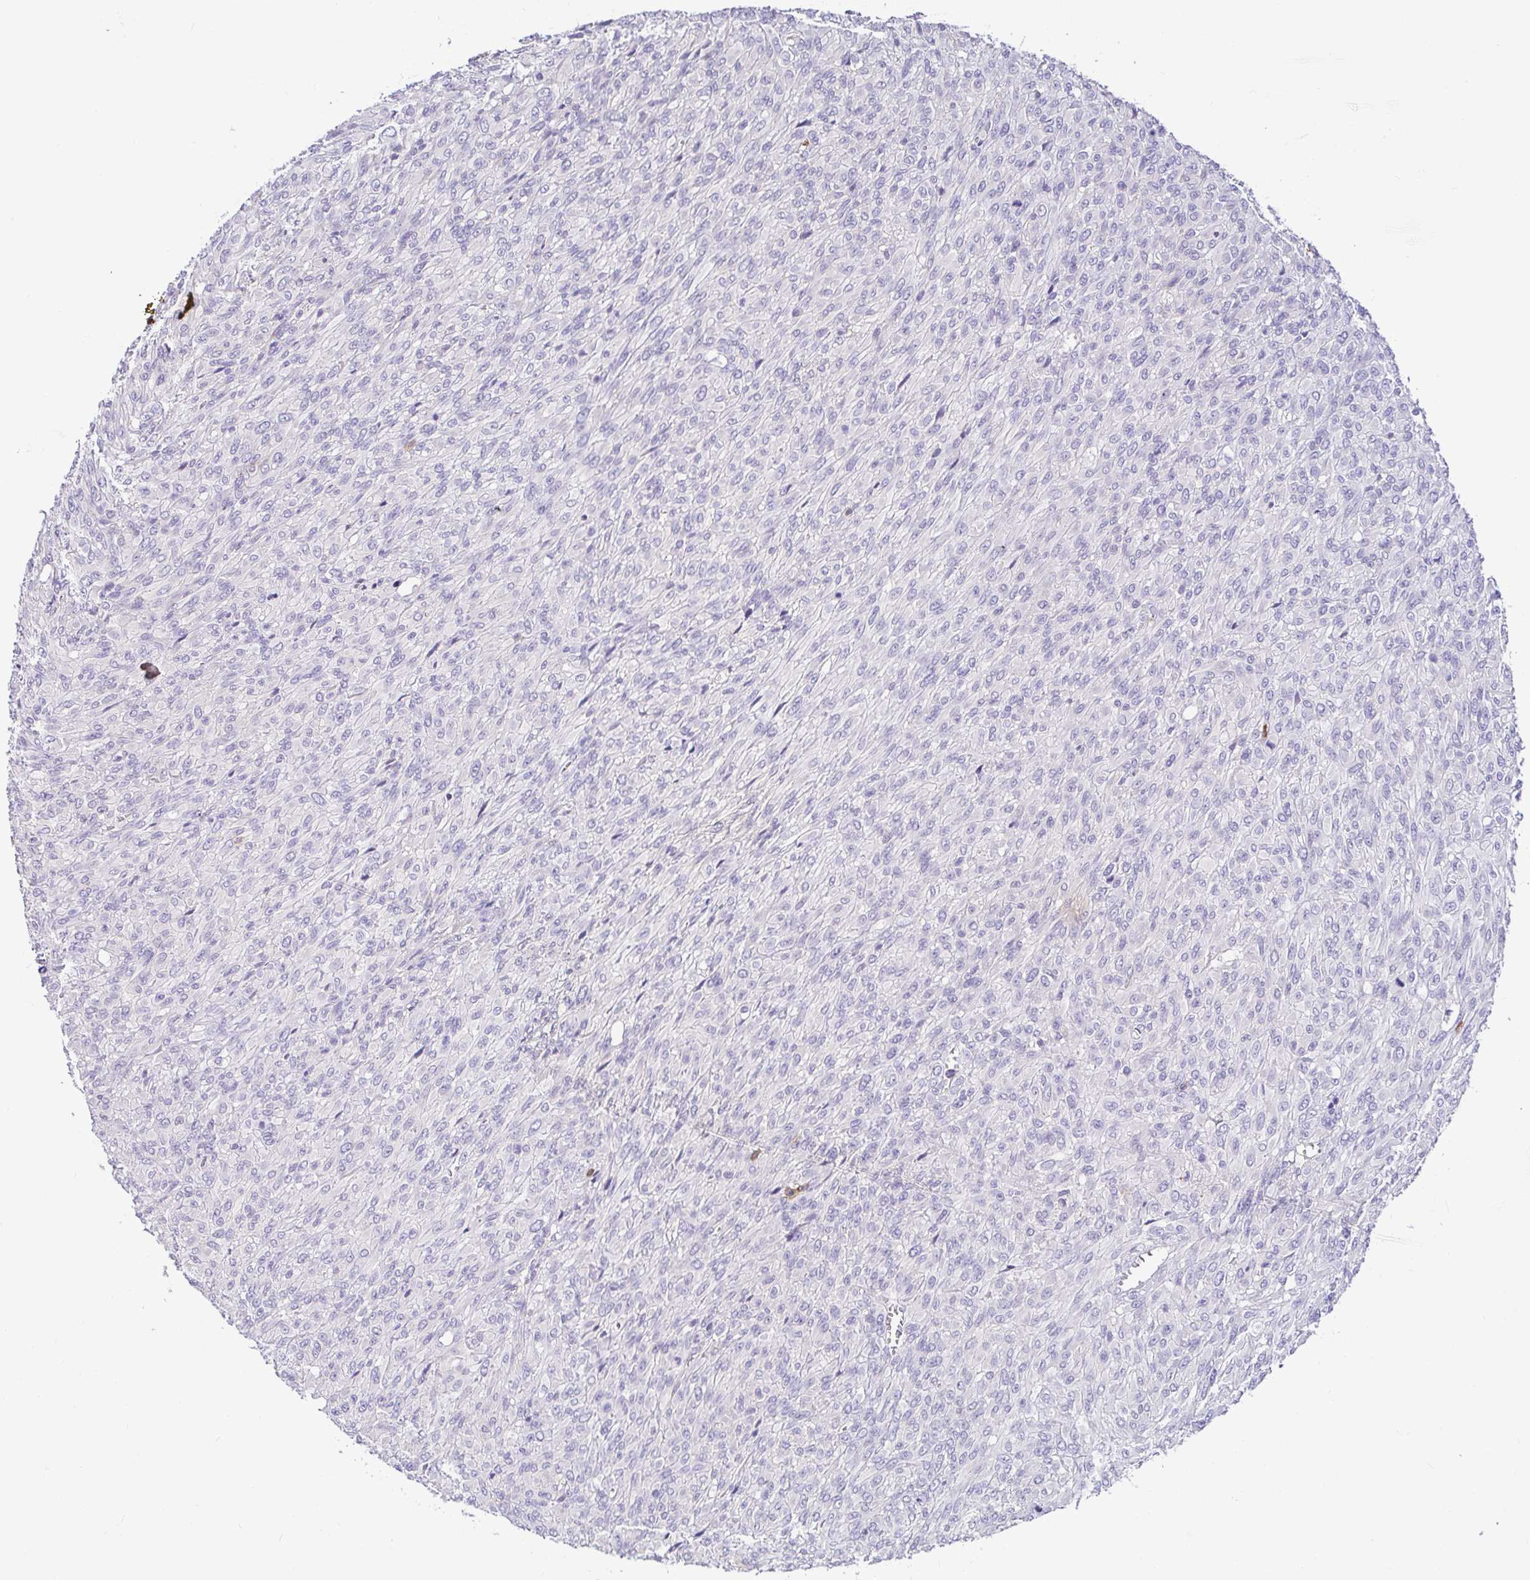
{"staining": {"intensity": "negative", "quantity": "none", "location": "none"}, "tissue": "renal cancer", "cell_type": "Tumor cells", "image_type": "cancer", "snomed": [{"axis": "morphology", "description": "Adenocarcinoma, NOS"}, {"axis": "topography", "description": "Kidney"}], "caption": "DAB (3,3'-diaminobenzidine) immunohistochemical staining of human renal cancer exhibits no significant staining in tumor cells.", "gene": "SKAP1", "patient": {"sex": "male", "age": 58}}